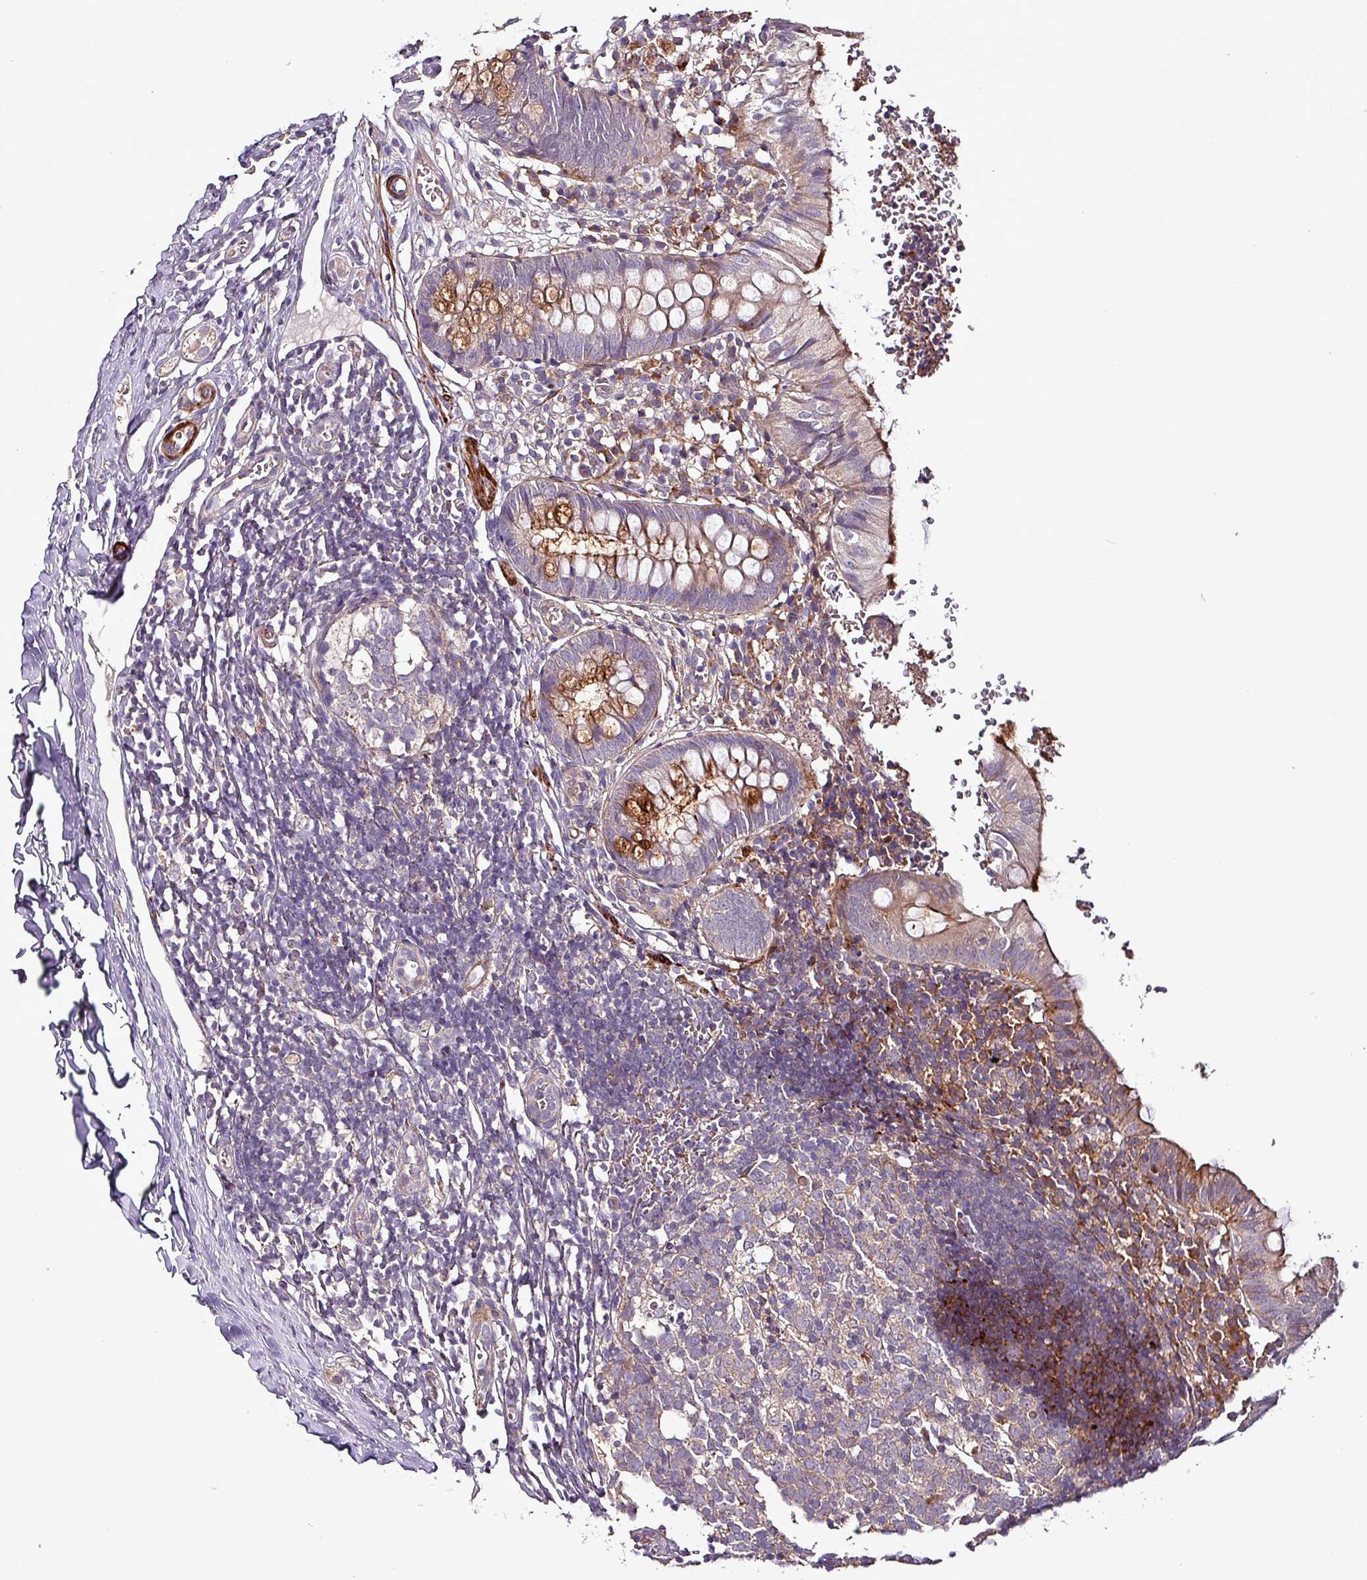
{"staining": {"intensity": "moderate", "quantity": "<25%", "location": "cytoplasmic/membranous"}, "tissue": "appendix", "cell_type": "Glandular cells", "image_type": "normal", "snomed": [{"axis": "morphology", "description": "Normal tissue, NOS"}, {"axis": "topography", "description": "Appendix"}], "caption": "Immunohistochemistry (IHC) of benign appendix exhibits low levels of moderate cytoplasmic/membranous expression in approximately <25% of glandular cells. The staining was performed using DAB (3,3'-diaminobenzidine), with brown indicating positive protein expression. Nuclei are stained blue with hematoxylin.", "gene": "TPRA1", "patient": {"sex": "male", "age": 8}}